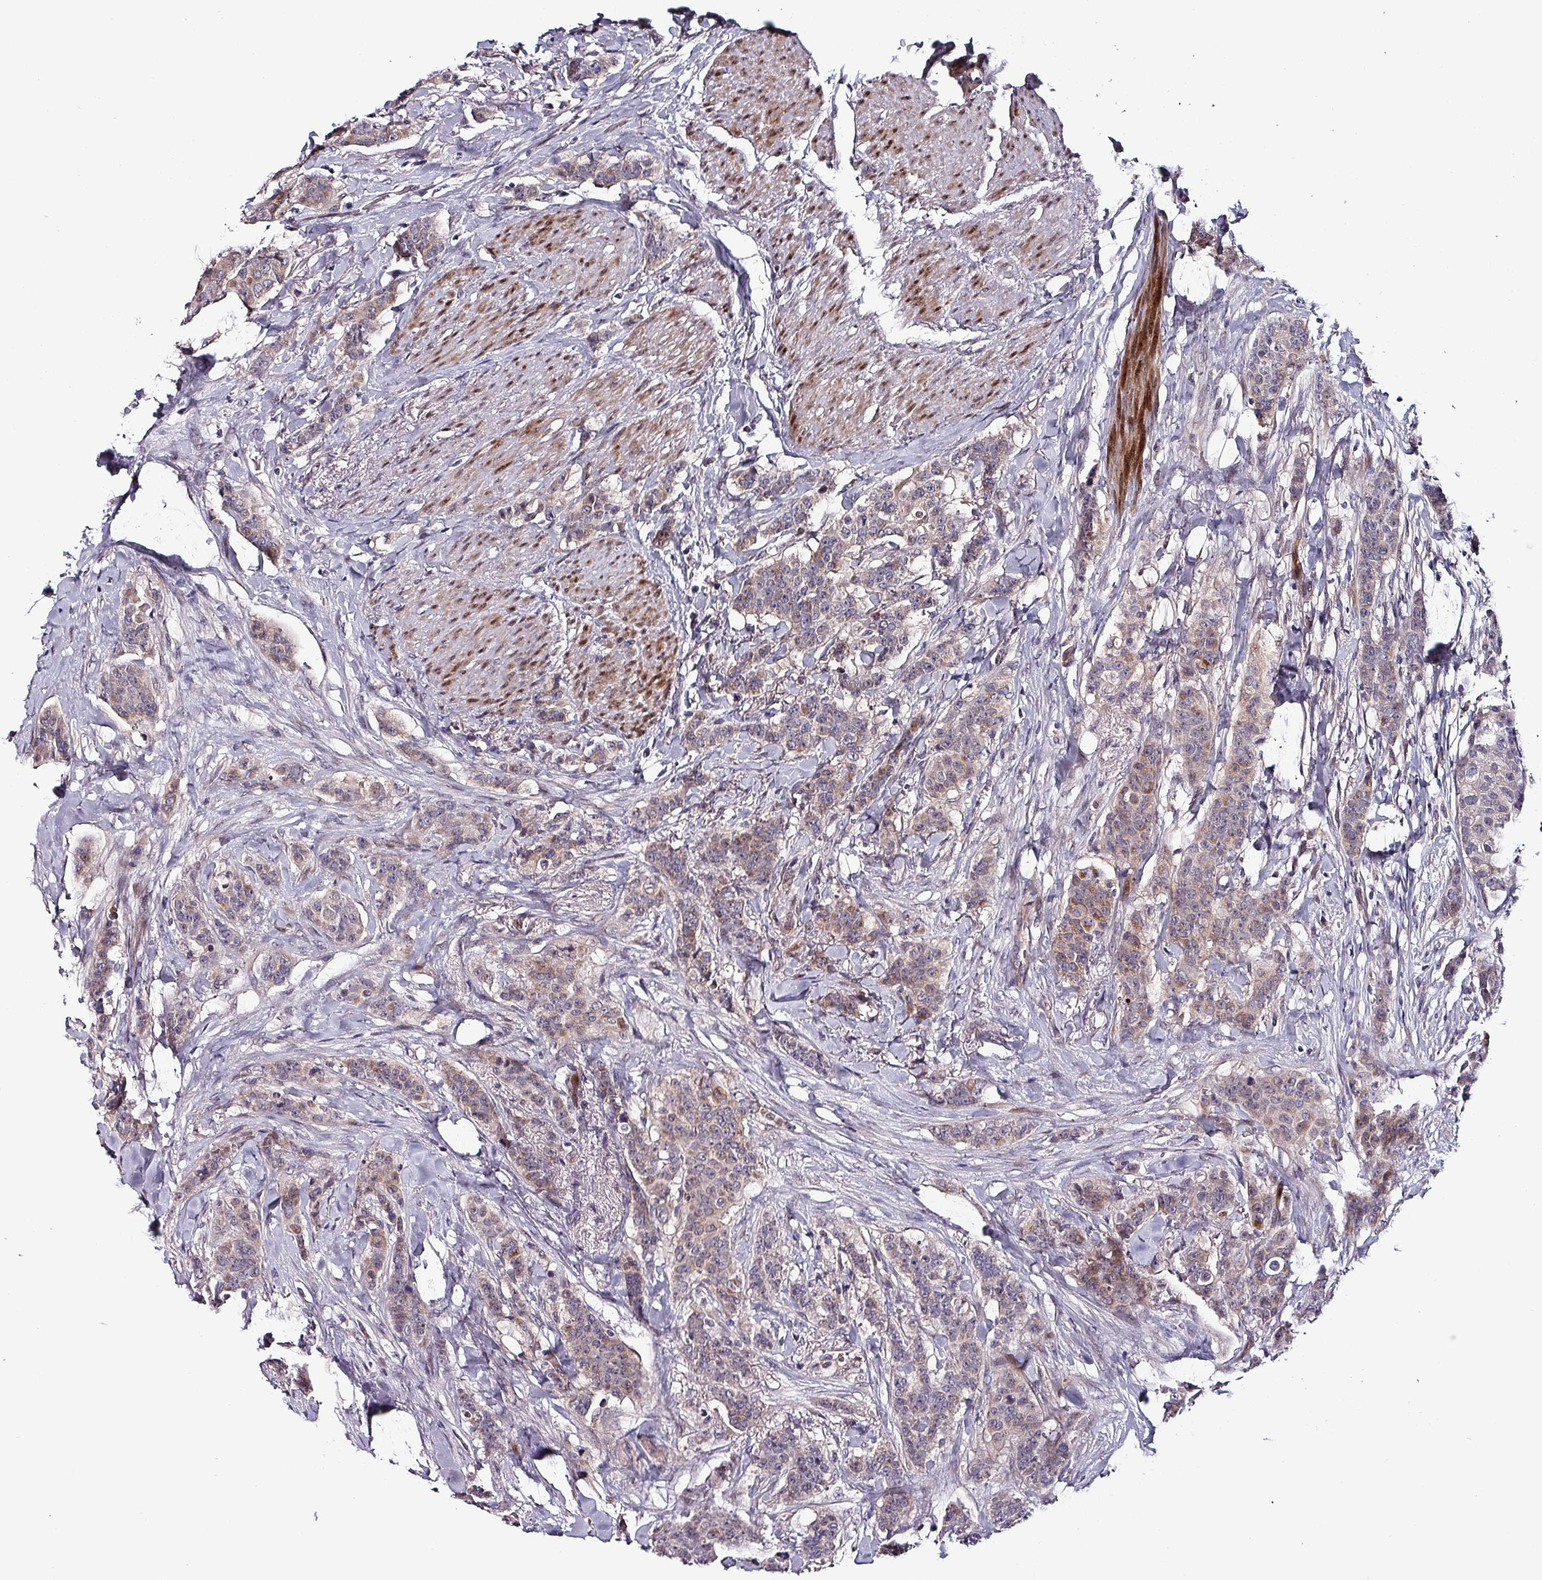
{"staining": {"intensity": "moderate", "quantity": "25%-75%", "location": "cytoplasmic/membranous"}, "tissue": "breast cancer", "cell_type": "Tumor cells", "image_type": "cancer", "snomed": [{"axis": "morphology", "description": "Duct carcinoma"}, {"axis": "topography", "description": "Breast"}], "caption": "Protein staining demonstrates moderate cytoplasmic/membranous positivity in about 25%-75% of tumor cells in breast cancer. Using DAB (3,3'-diaminobenzidine) (brown) and hematoxylin (blue) stains, captured at high magnification using brightfield microscopy.", "gene": "GRAPL", "patient": {"sex": "female", "age": 40}}